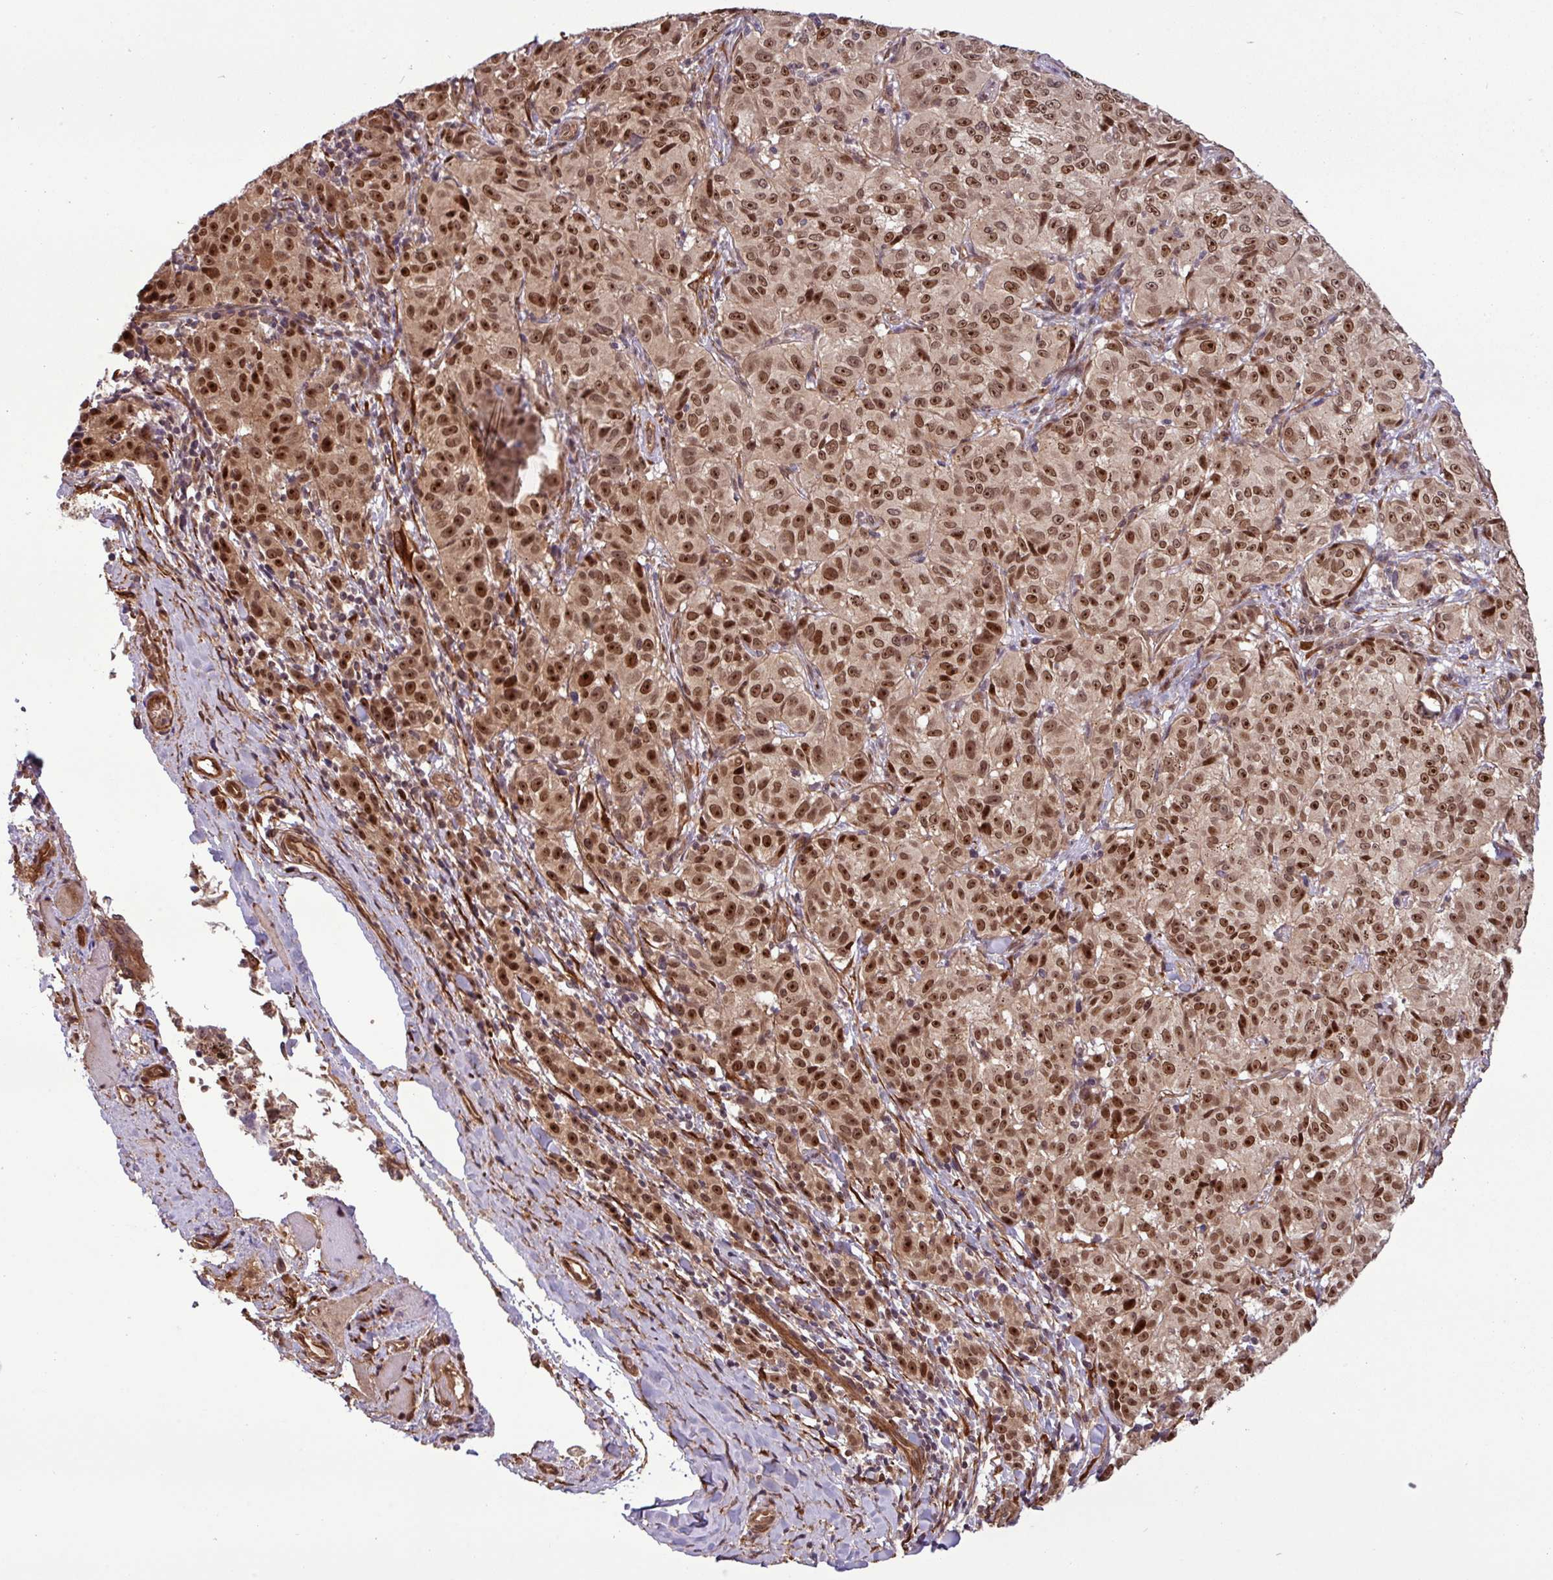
{"staining": {"intensity": "strong", "quantity": ">75%", "location": "nuclear"}, "tissue": "melanoma", "cell_type": "Tumor cells", "image_type": "cancer", "snomed": [{"axis": "morphology", "description": "Malignant melanoma, NOS"}, {"axis": "topography", "description": "Skin"}], "caption": "High-power microscopy captured an immunohistochemistry (IHC) image of melanoma, revealing strong nuclear expression in about >75% of tumor cells. The protein of interest is shown in brown color, while the nuclei are stained blue.", "gene": "C7orf50", "patient": {"sex": "female", "age": 72}}